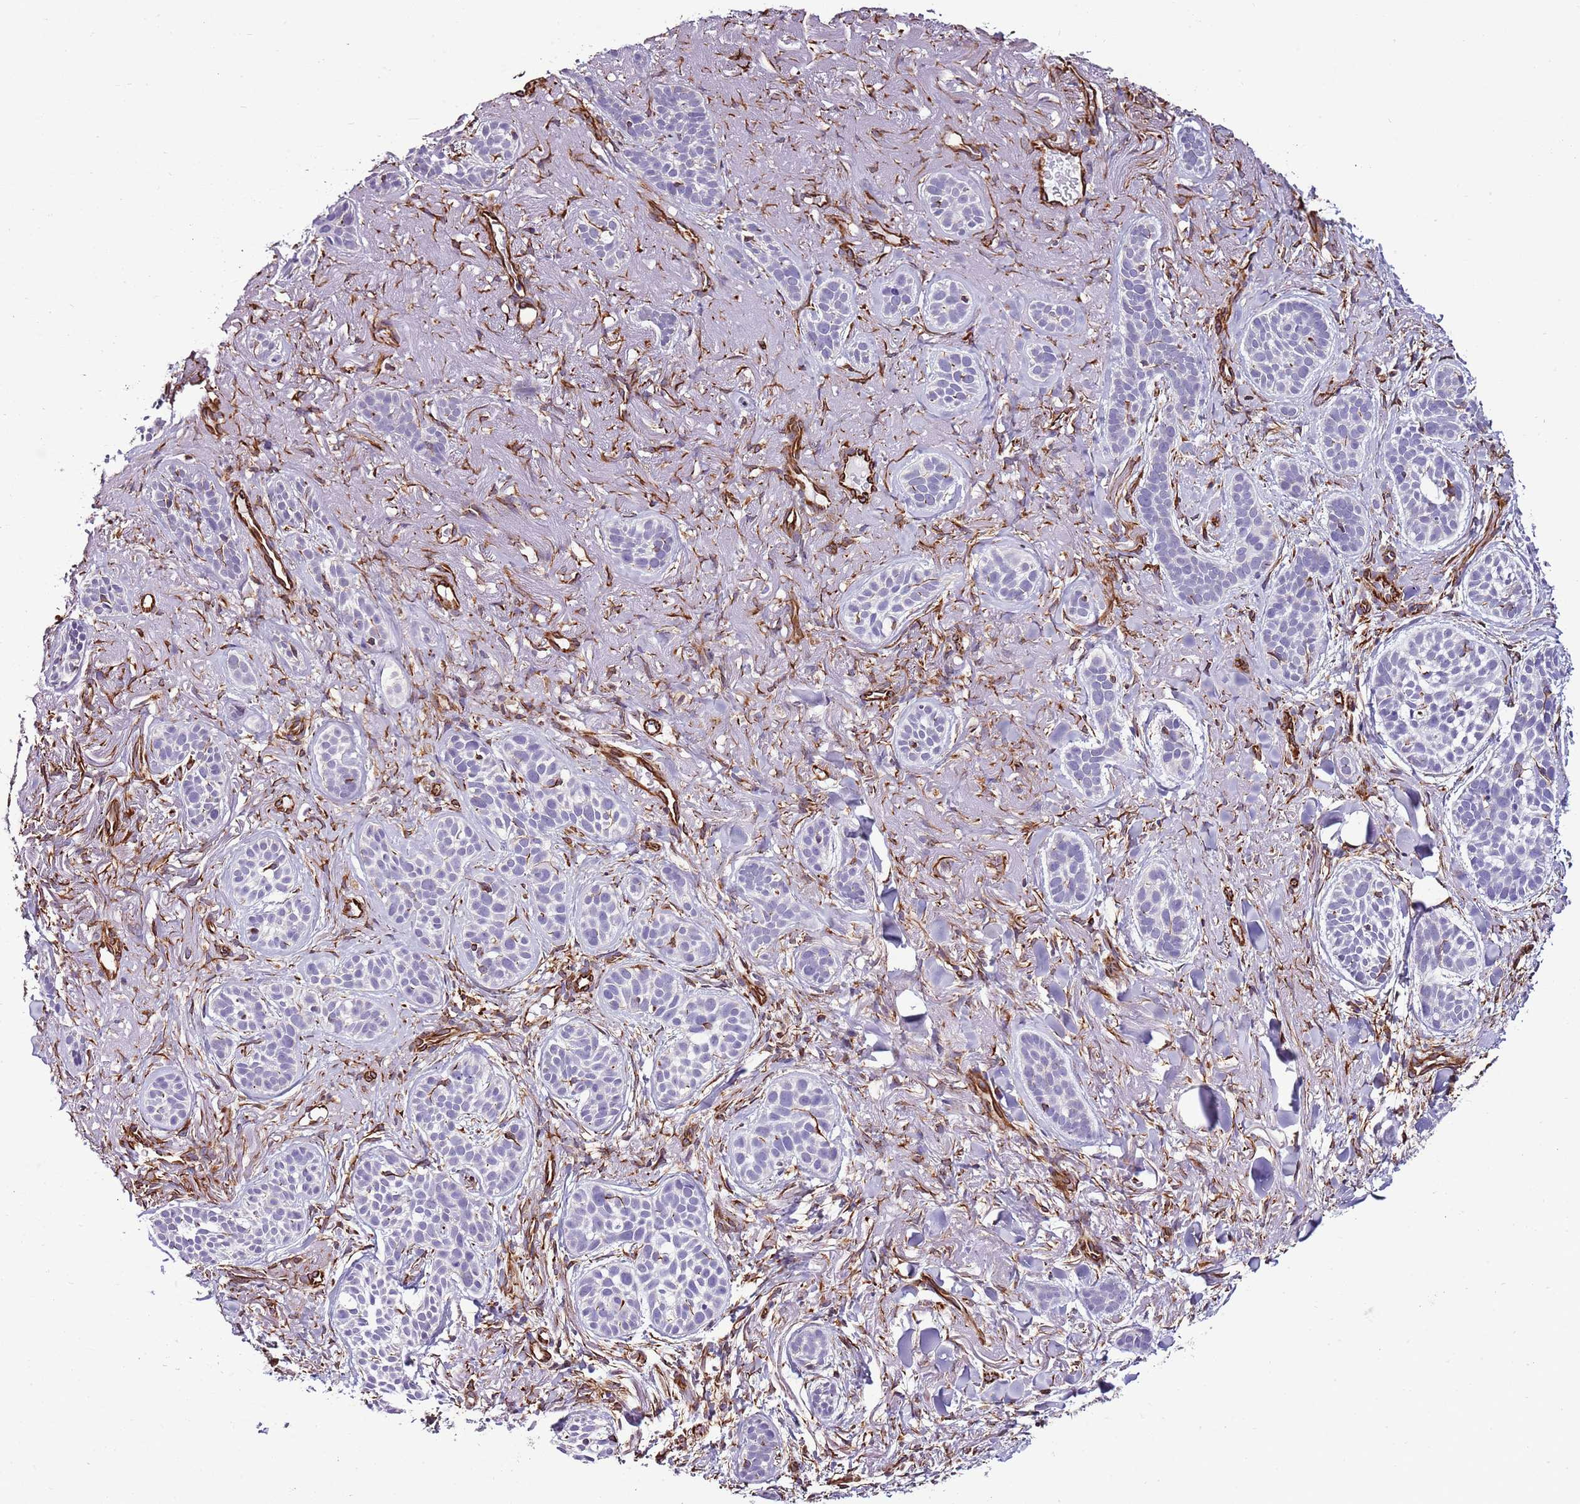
{"staining": {"intensity": "negative", "quantity": "none", "location": "none"}, "tissue": "skin cancer", "cell_type": "Tumor cells", "image_type": "cancer", "snomed": [{"axis": "morphology", "description": "Basal cell carcinoma"}, {"axis": "topography", "description": "Skin"}], "caption": "An IHC photomicrograph of skin basal cell carcinoma is shown. There is no staining in tumor cells of skin basal cell carcinoma.", "gene": "ZNF786", "patient": {"sex": "male", "age": 71}}